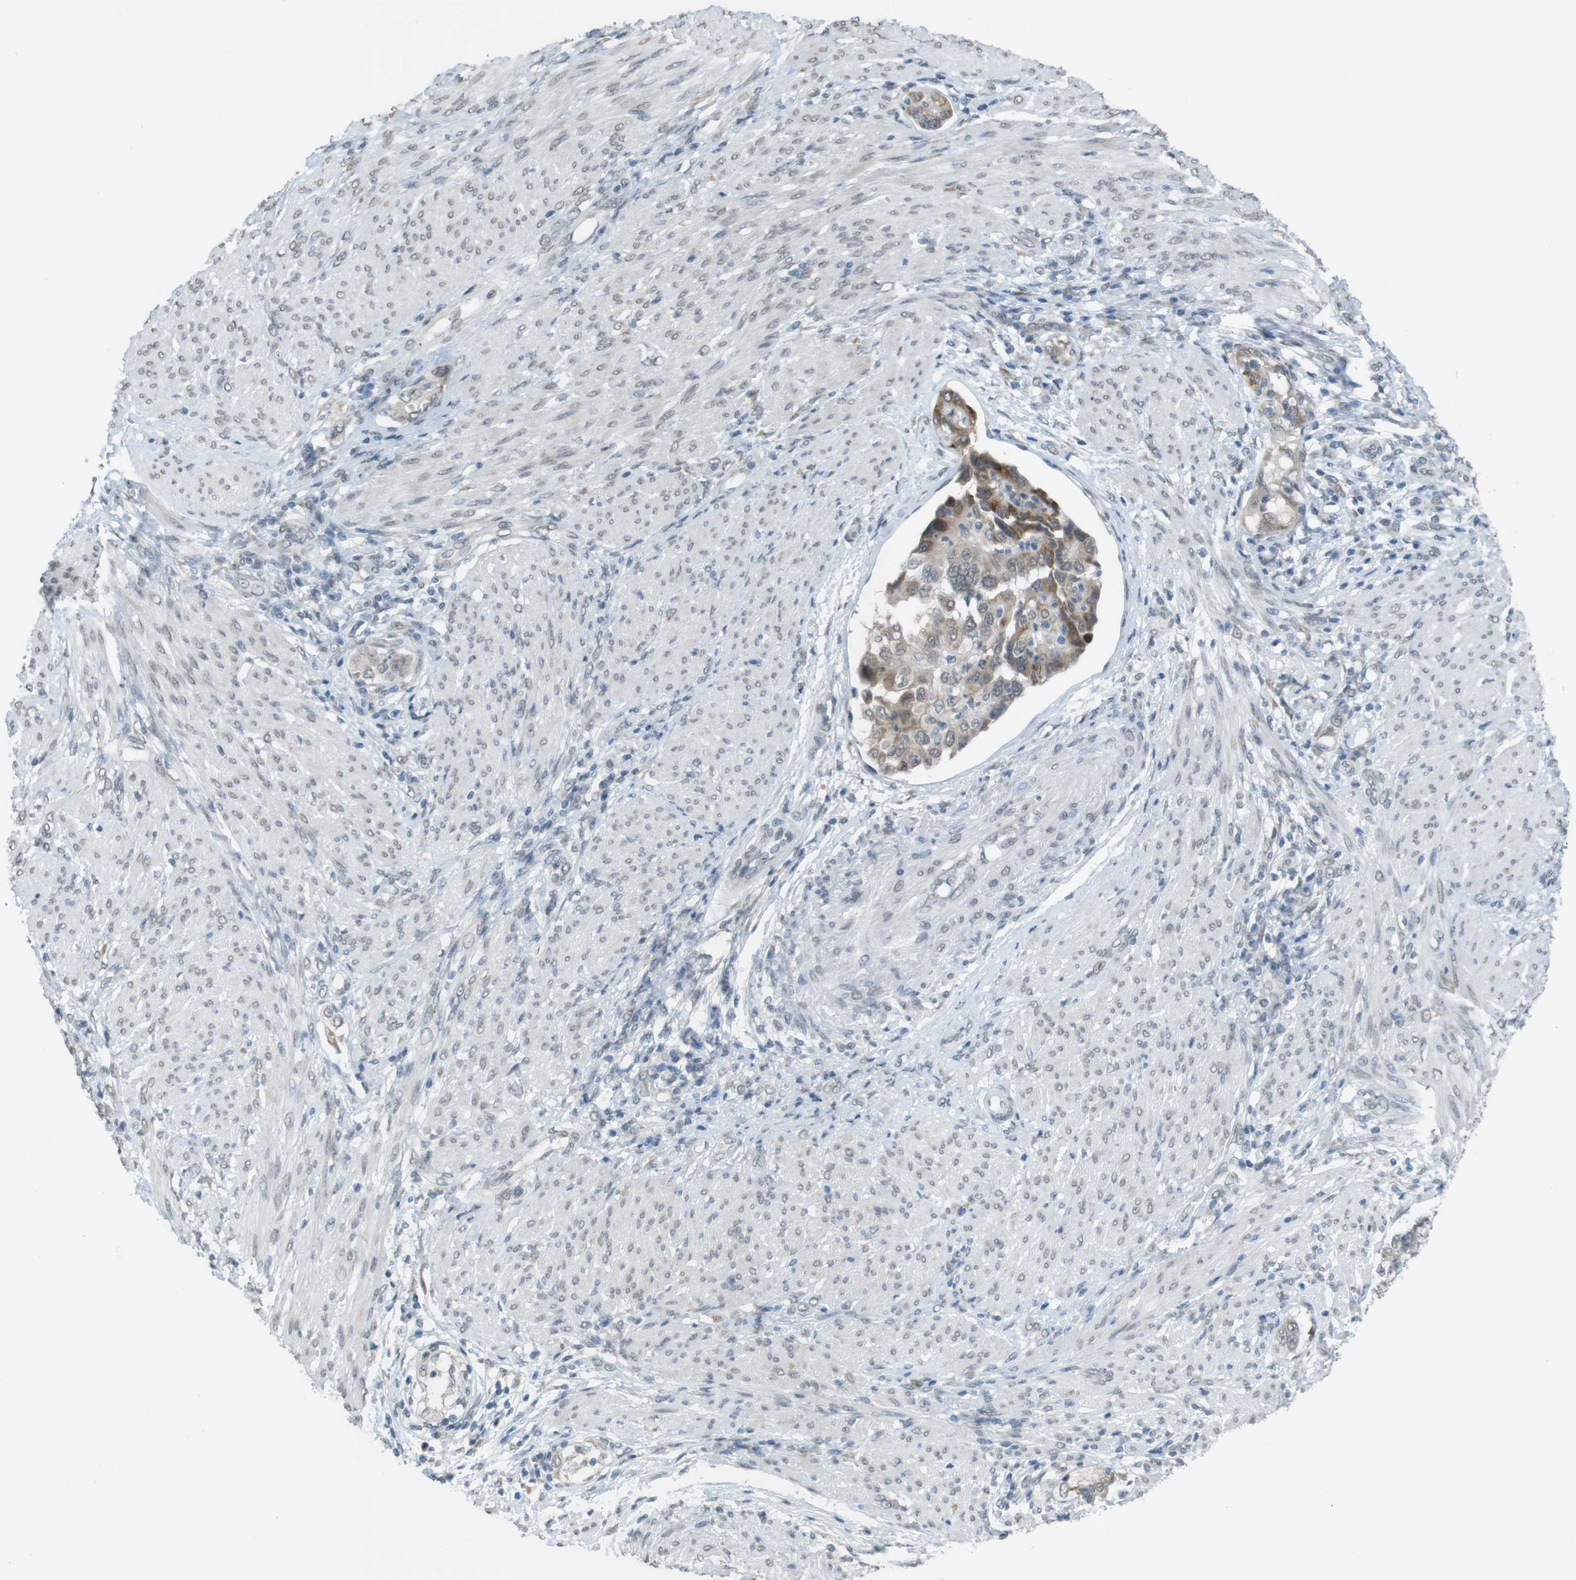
{"staining": {"intensity": "moderate", "quantity": "<25%", "location": "cytoplasmic/membranous"}, "tissue": "endometrial cancer", "cell_type": "Tumor cells", "image_type": "cancer", "snomed": [{"axis": "morphology", "description": "Adenocarcinoma, NOS"}, {"axis": "topography", "description": "Endometrium"}], "caption": "Immunohistochemistry (IHC) staining of endometrial cancer, which displays low levels of moderate cytoplasmic/membranous staining in about <25% of tumor cells indicating moderate cytoplasmic/membranous protein positivity. The staining was performed using DAB (brown) for protein detection and nuclei were counterstained in hematoxylin (blue).", "gene": "FZD10", "patient": {"sex": "female", "age": 85}}